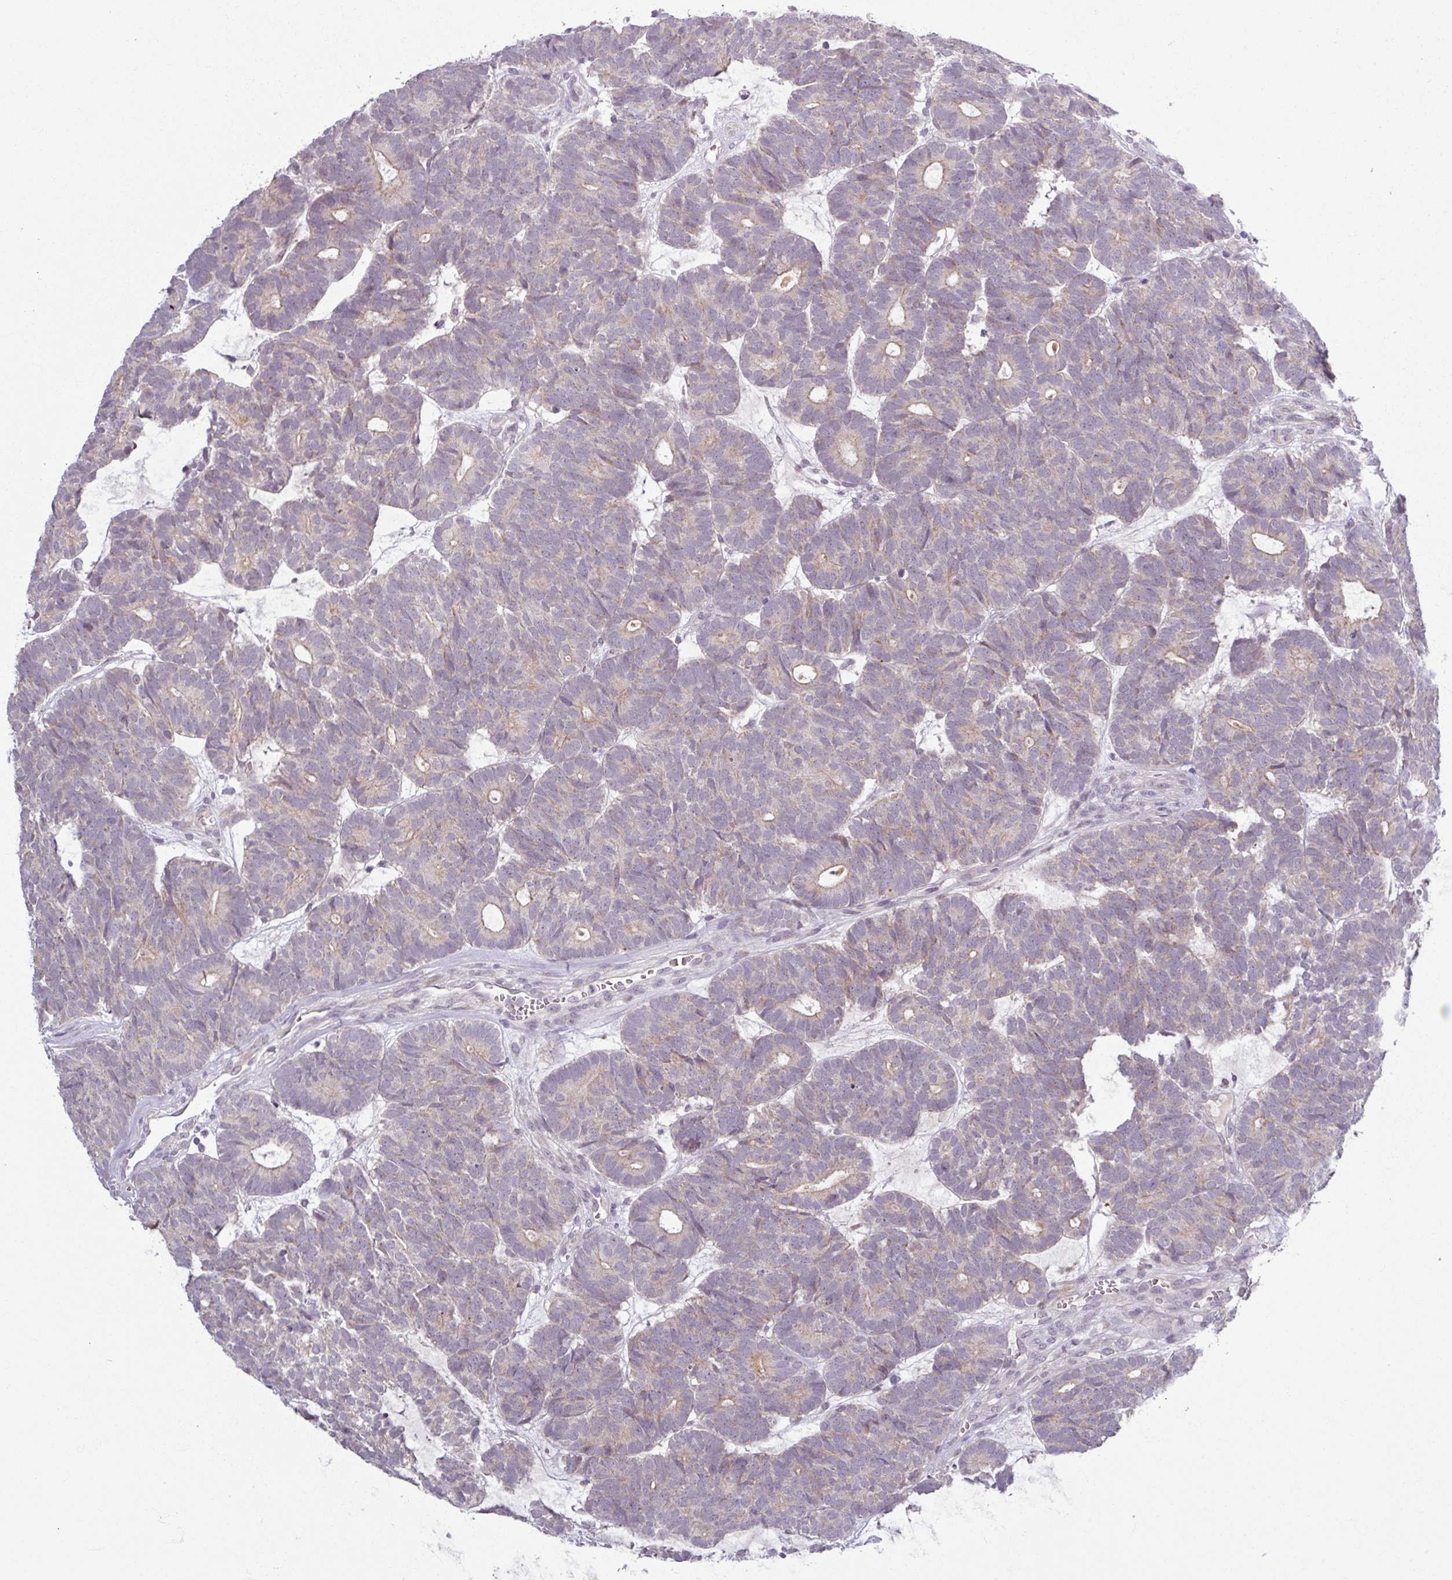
{"staining": {"intensity": "weak", "quantity": "<25%", "location": "cytoplasmic/membranous"}, "tissue": "head and neck cancer", "cell_type": "Tumor cells", "image_type": "cancer", "snomed": [{"axis": "morphology", "description": "Adenocarcinoma, NOS"}, {"axis": "topography", "description": "Head-Neck"}], "caption": "Protein analysis of head and neck adenocarcinoma displays no significant staining in tumor cells. (DAB (3,3'-diaminobenzidine) IHC visualized using brightfield microscopy, high magnification).", "gene": "OGFOD3", "patient": {"sex": "female", "age": 81}}